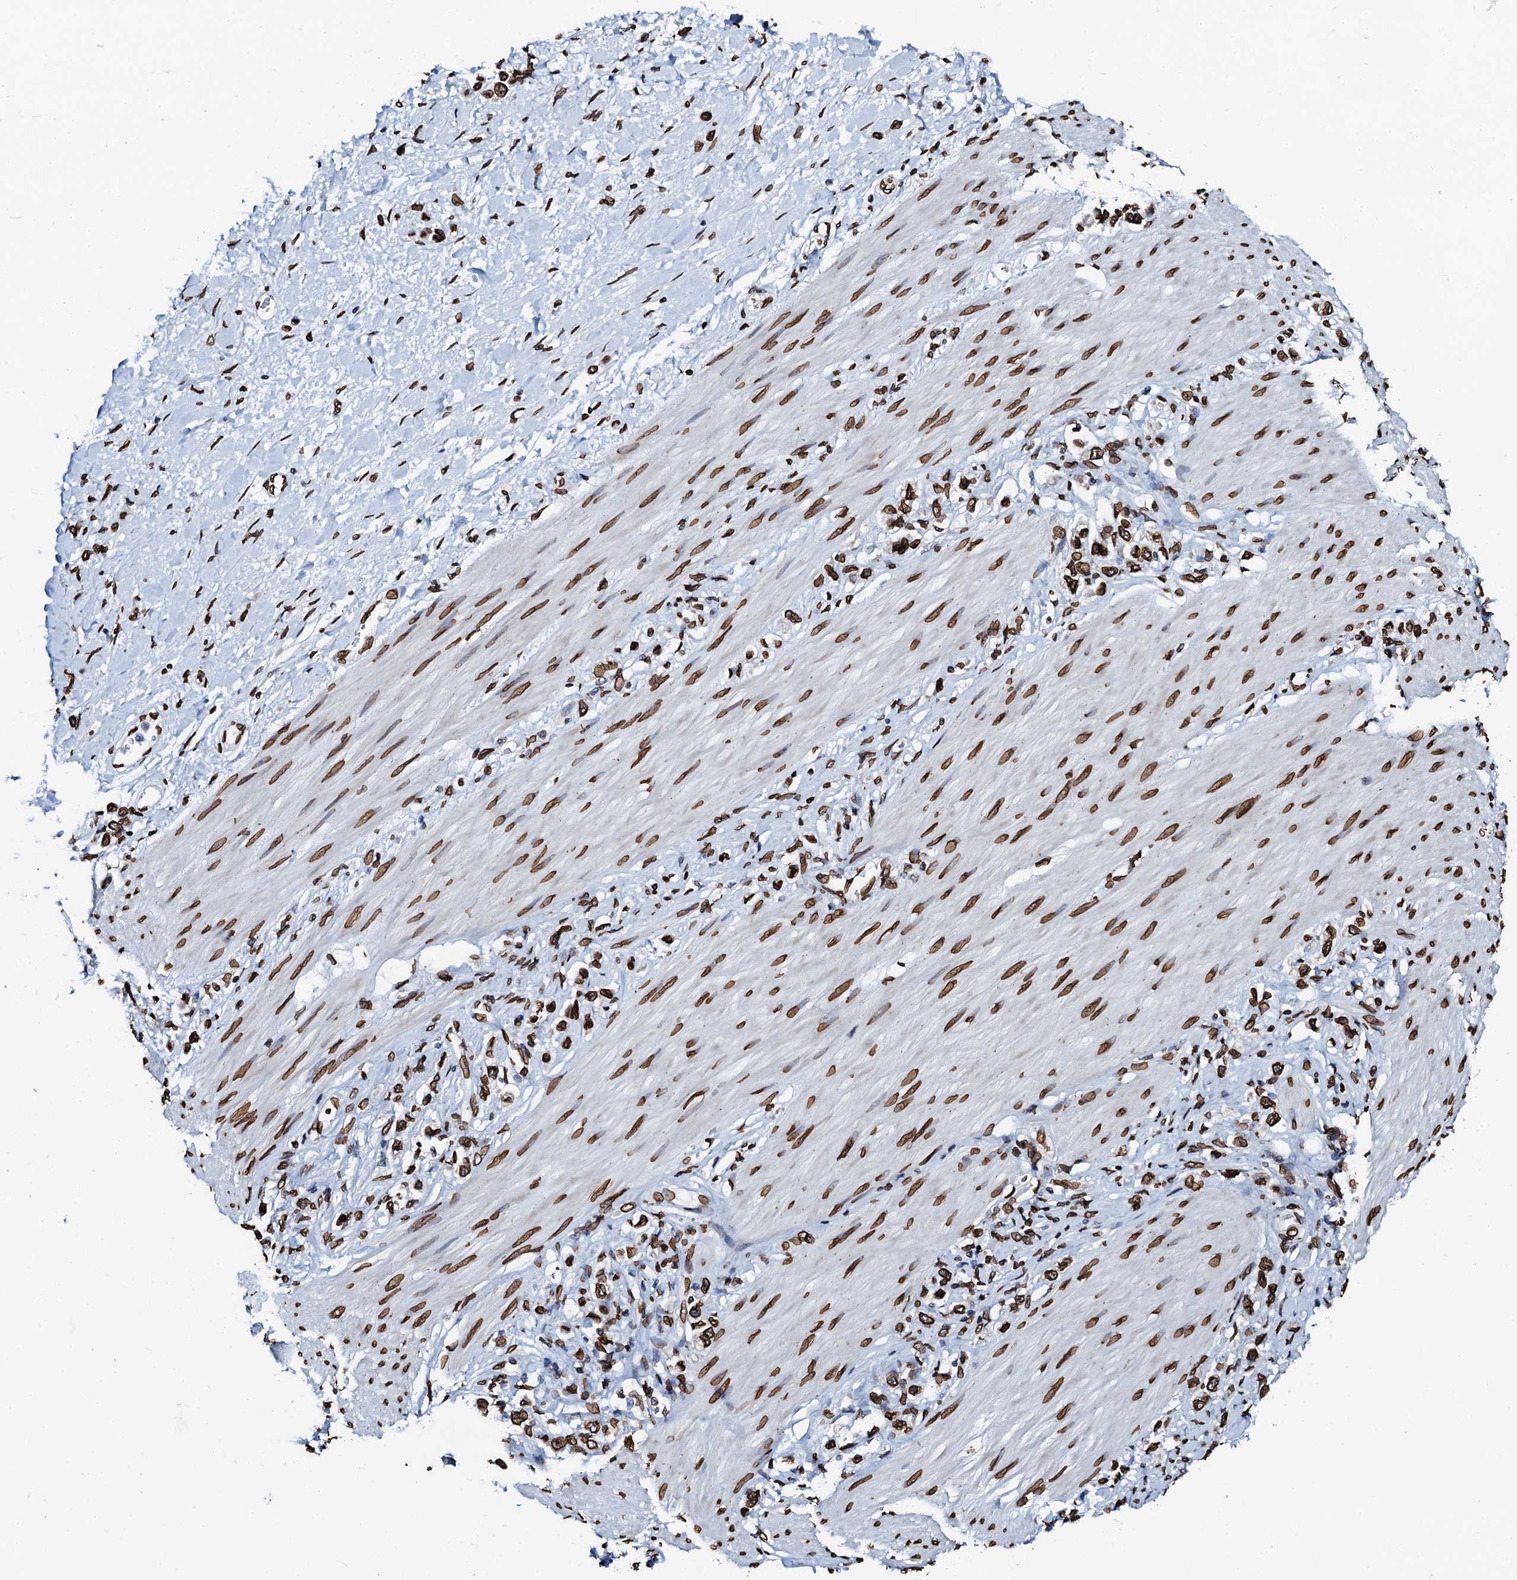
{"staining": {"intensity": "strong", "quantity": ">75%", "location": "nuclear"}, "tissue": "stomach cancer", "cell_type": "Tumor cells", "image_type": "cancer", "snomed": [{"axis": "morphology", "description": "Normal tissue, NOS"}, {"axis": "morphology", "description": "Adenocarcinoma, NOS"}, {"axis": "topography", "description": "Stomach, upper"}, {"axis": "topography", "description": "Stomach"}], "caption": "Human stomach cancer stained for a protein (brown) displays strong nuclear positive expression in about >75% of tumor cells.", "gene": "KATNAL2", "patient": {"sex": "female", "age": 65}}